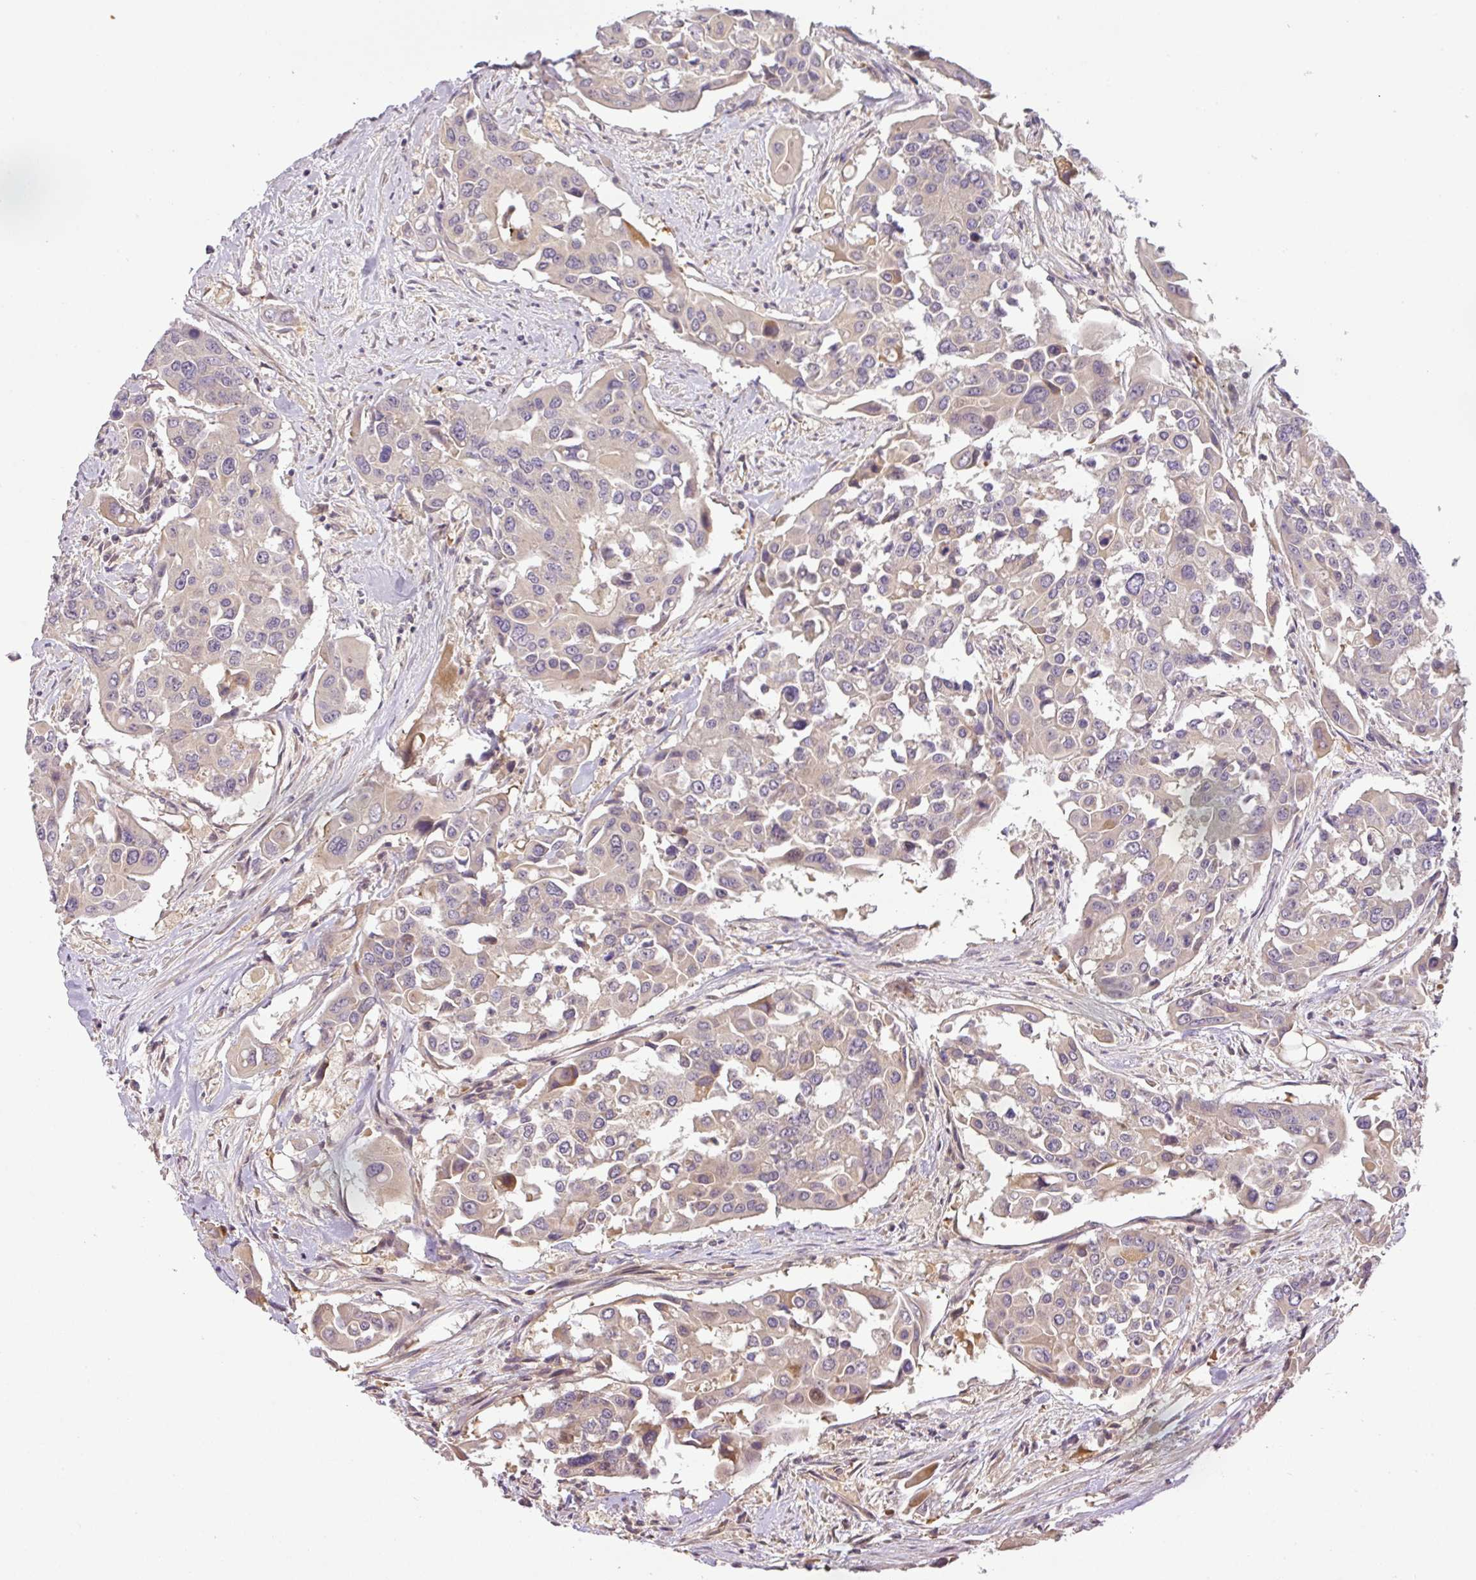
{"staining": {"intensity": "negative", "quantity": "none", "location": "none"}, "tissue": "colorectal cancer", "cell_type": "Tumor cells", "image_type": "cancer", "snomed": [{"axis": "morphology", "description": "Adenocarcinoma, NOS"}, {"axis": "topography", "description": "Colon"}], "caption": "A high-resolution image shows IHC staining of colorectal cancer, which exhibits no significant expression in tumor cells.", "gene": "TCL1B", "patient": {"sex": "male", "age": 77}}